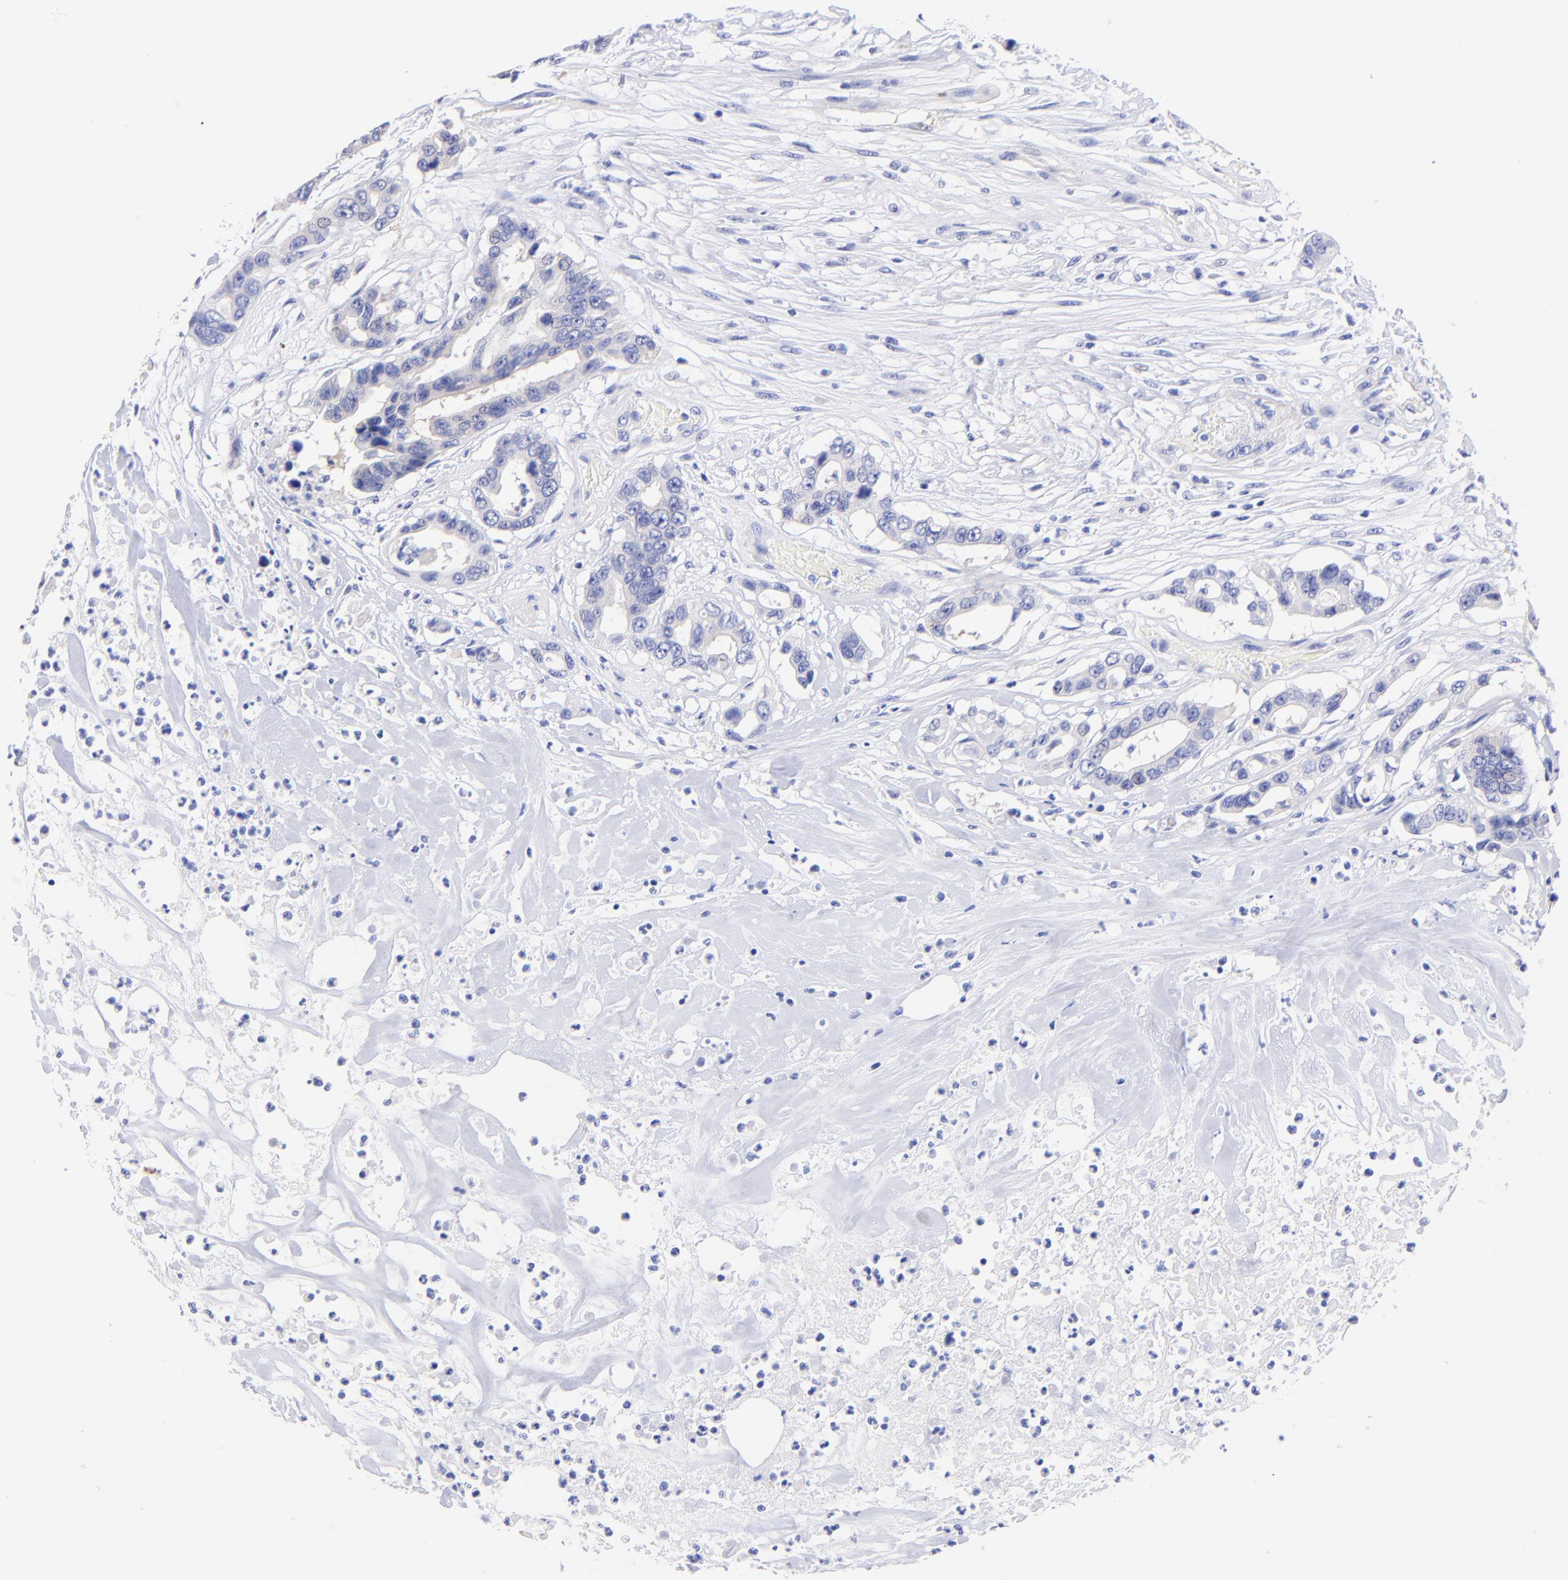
{"staining": {"intensity": "negative", "quantity": "none", "location": "none"}, "tissue": "colorectal cancer", "cell_type": "Tumor cells", "image_type": "cancer", "snomed": [{"axis": "morphology", "description": "Adenocarcinoma, NOS"}, {"axis": "topography", "description": "Colon"}], "caption": "Immunohistochemistry (IHC) photomicrograph of neoplastic tissue: human colorectal cancer (adenocarcinoma) stained with DAB shows no significant protein positivity in tumor cells.", "gene": "GPHN", "patient": {"sex": "female", "age": 70}}